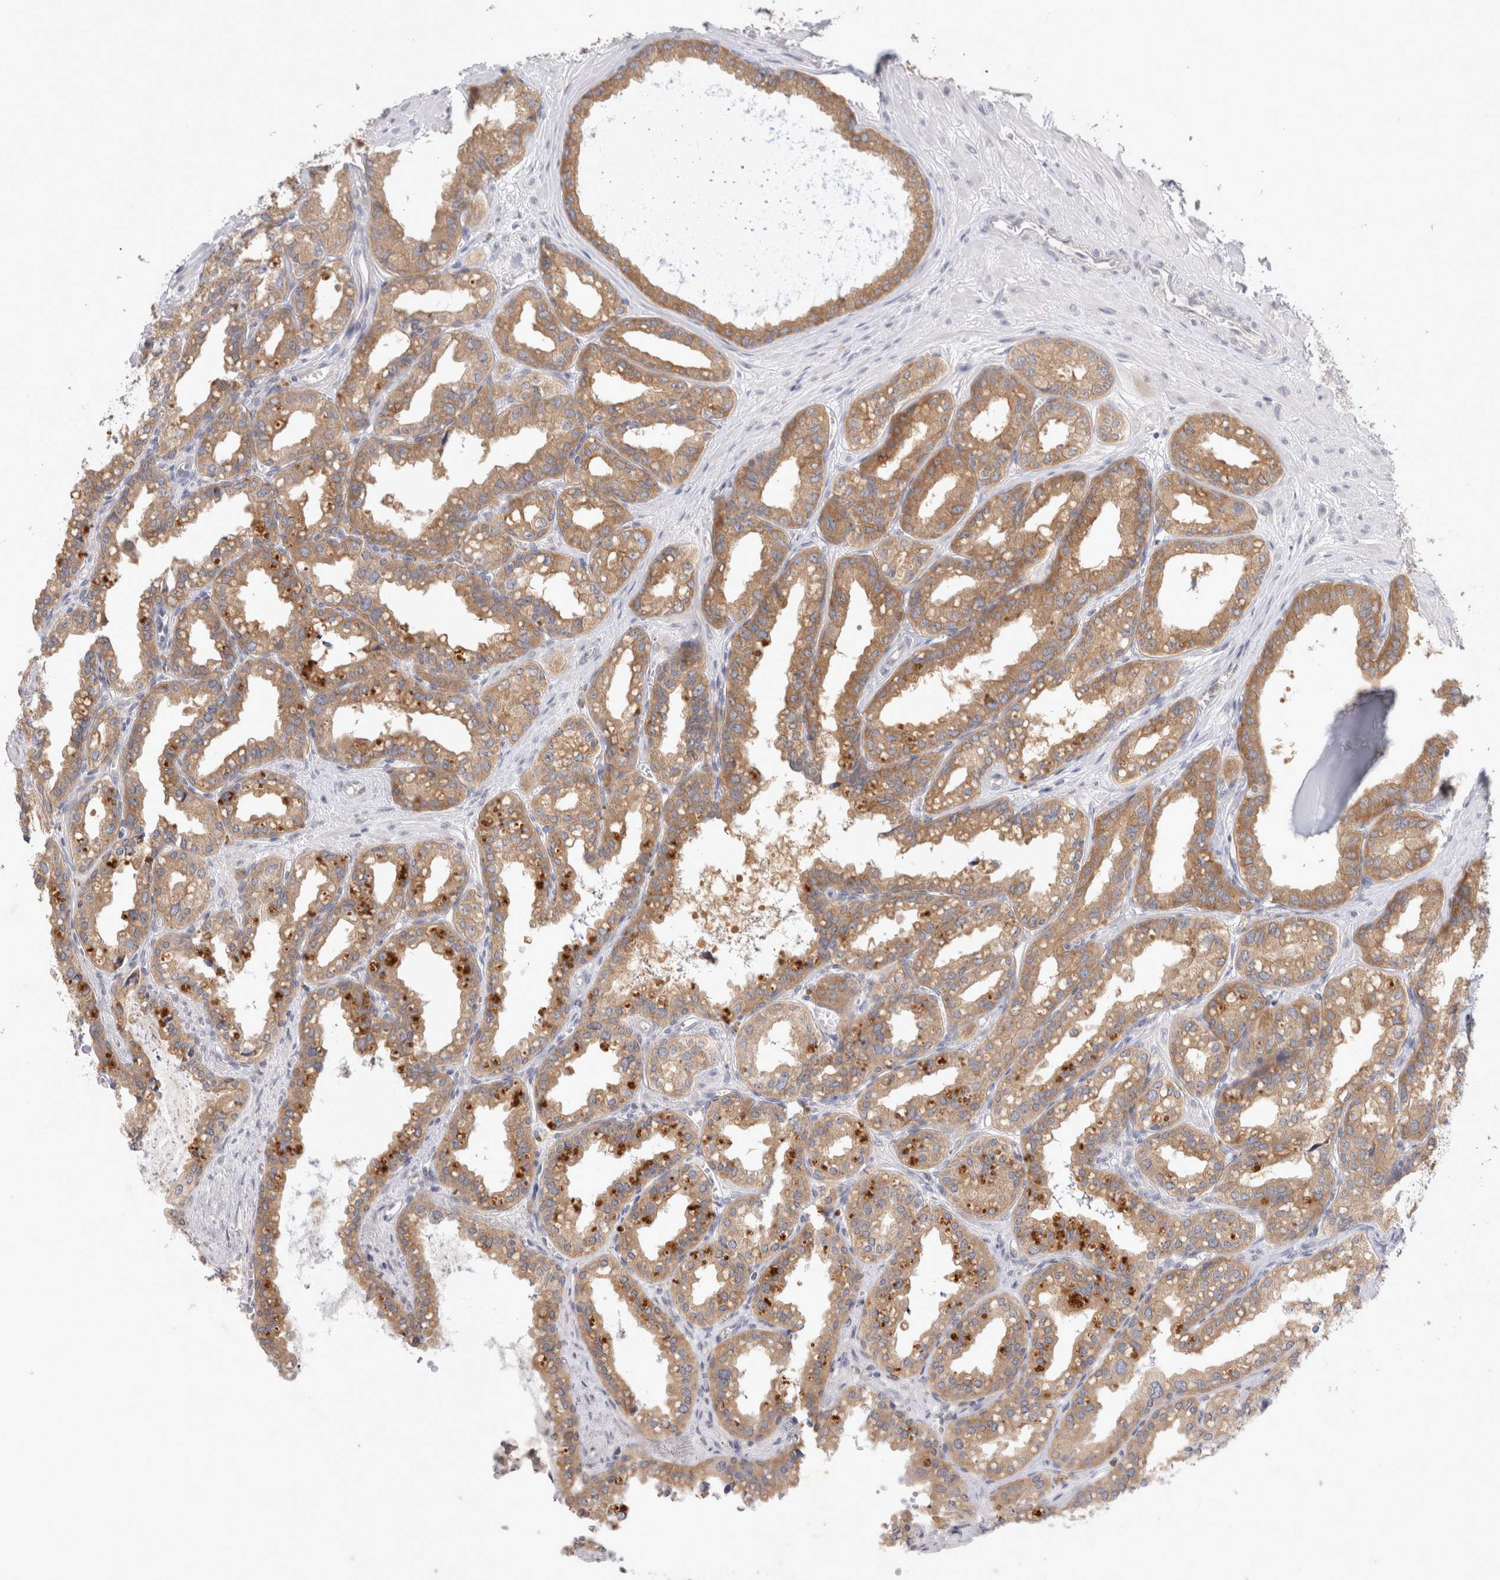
{"staining": {"intensity": "moderate", "quantity": ">75%", "location": "cytoplasmic/membranous"}, "tissue": "seminal vesicle", "cell_type": "Glandular cells", "image_type": "normal", "snomed": [{"axis": "morphology", "description": "Normal tissue, NOS"}, {"axis": "topography", "description": "Prostate"}, {"axis": "topography", "description": "Seminal veicle"}], "caption": "Unremarkable seminal vesicle reveals moderate cytoplasmic/membranous expression in approximately >75% of glandular cells, visualized by immunohistochemistry. (brown staining indicates protein expression, while blue staining denotes nuclei).", "gene": "NEDD4L", "patient": {"sex": "male", "age": 51}}